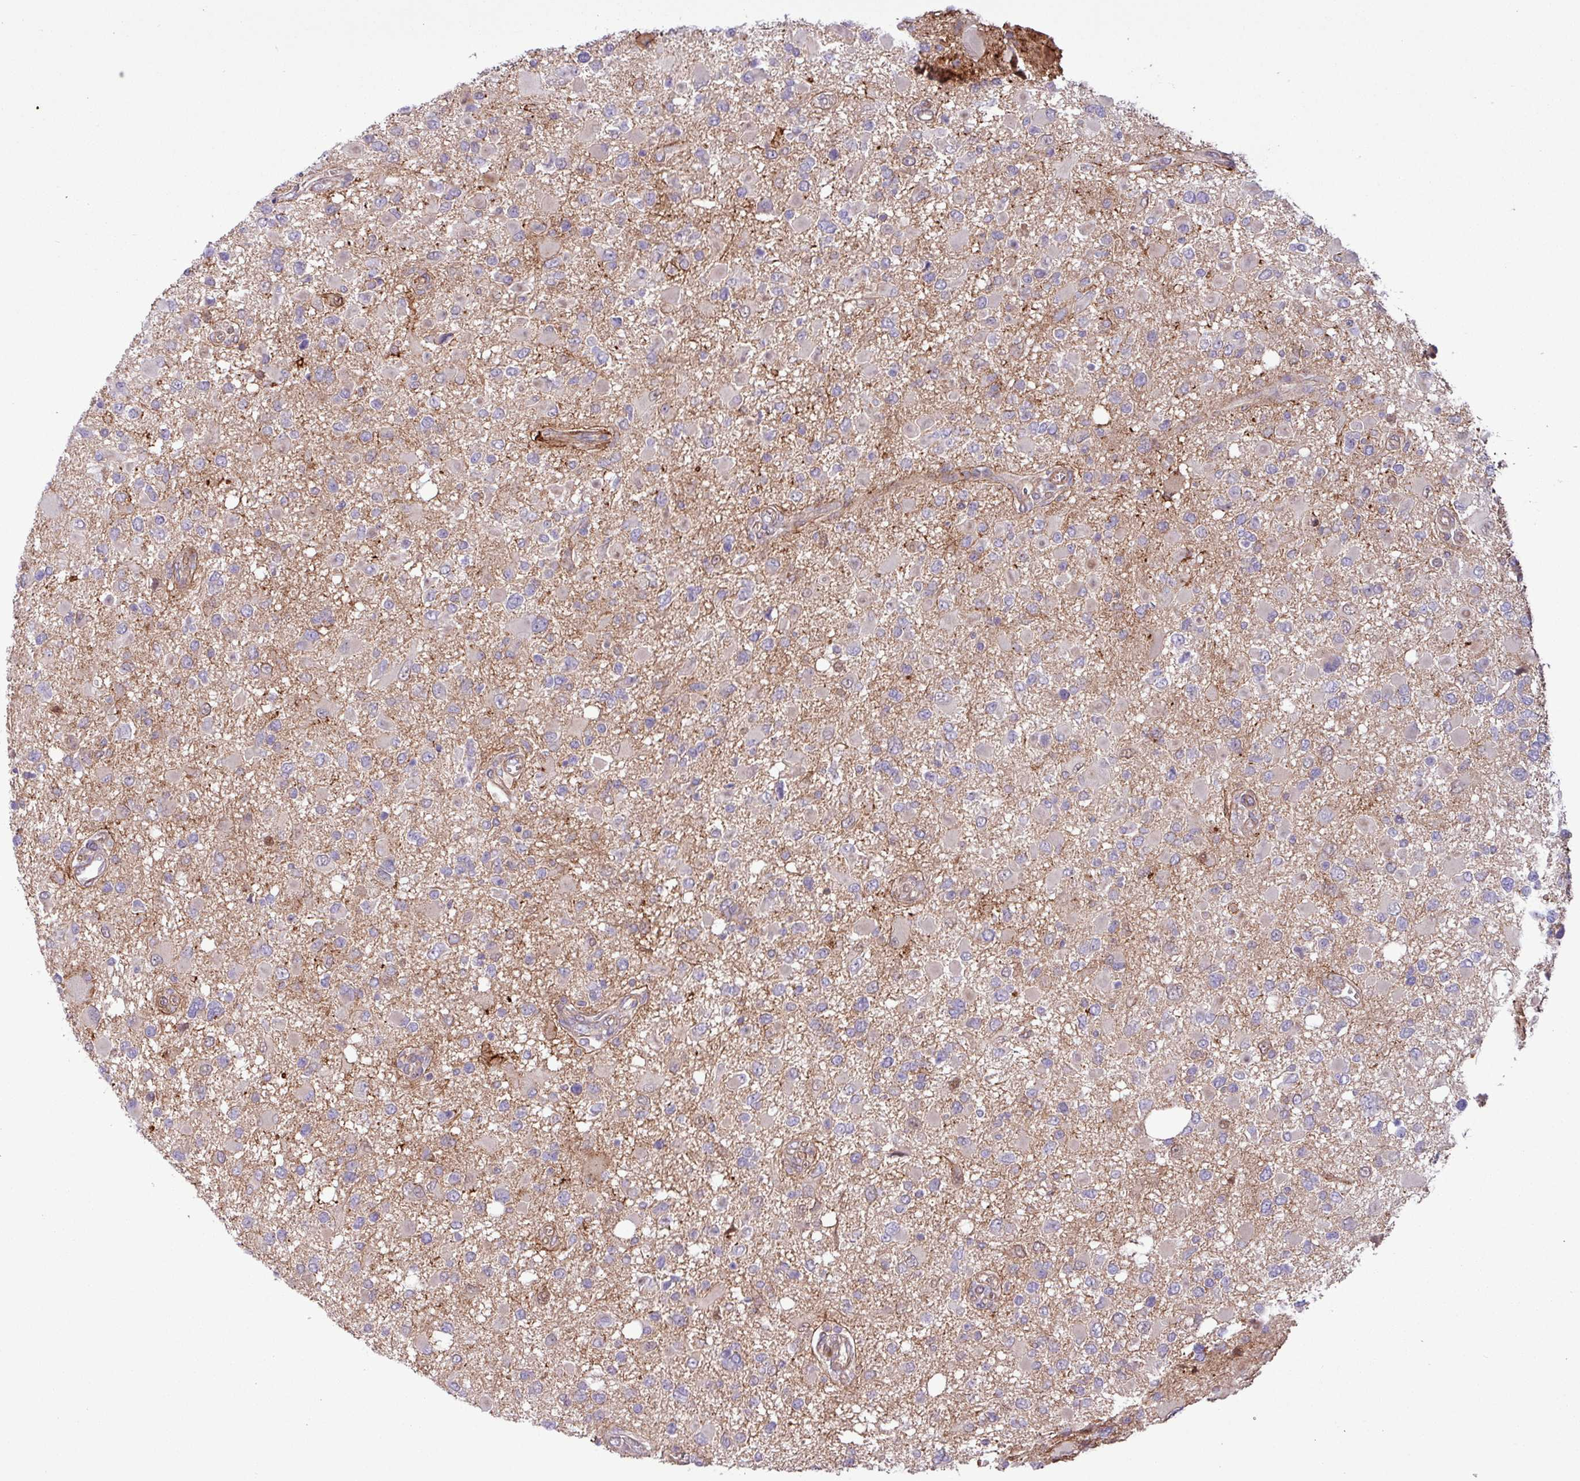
{"staining": {"intensity": "negative", "quantity": "none", "location": "none"}, "tissue": "glioma", "cell_type": "Tumor cells", "image_type": "cancer", "snomed": [{"axis": "morphology", "description": "Glioma, malignant, High grade"}, {"axis": "topography", "description": "Brain"}], "caption": "Human glioma stained for a protein using IHC reveals no expression in tumor cells.", "gene": "CNTRL", "patient": {"sex": "male", "age": 53}}